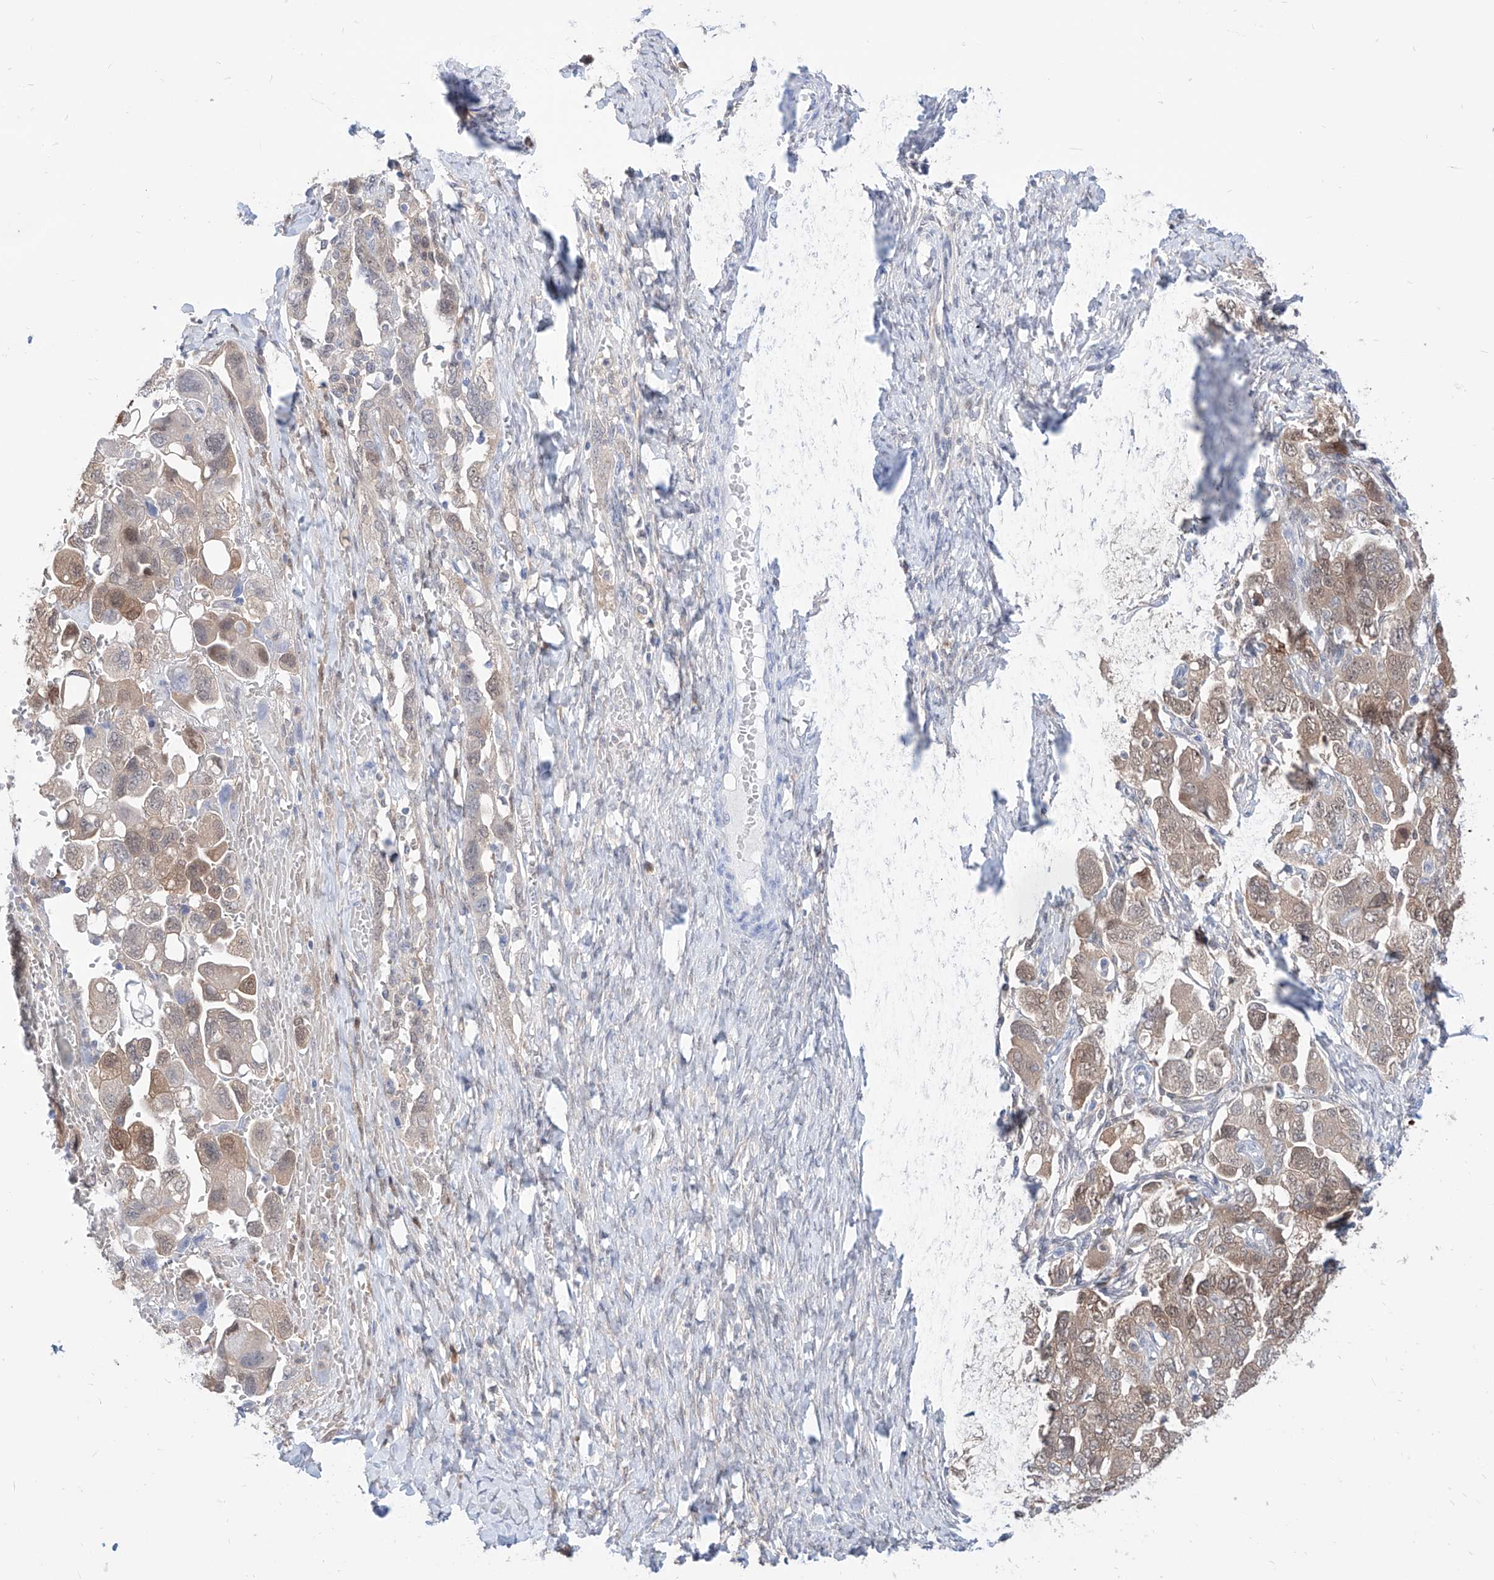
{"staining": {"intensity": "weak", "quantity": "25%-75%", "location": "cytoplasmic/membranous"}, "tissue": "ovarian cancer", "cell_type": "Tumor cells", "image_type": "cancer", "snomed": [{"axis": "morphology", "description": "Carcinoma, NOS"}, {"axis": "morphology", "description": "Cystadenocarcinoma, serous, NOS"}, {"axis": "topography", "description": "Ovary"}], "caption": "Immunohistochemical staining of human ovarian cancer demonstrates weak cytoplasmic/membranous protein staining in approximately 25%-75% of tumor cells.", "gene": "PDXK", "patient": {"sex": "female", "age": 69}}